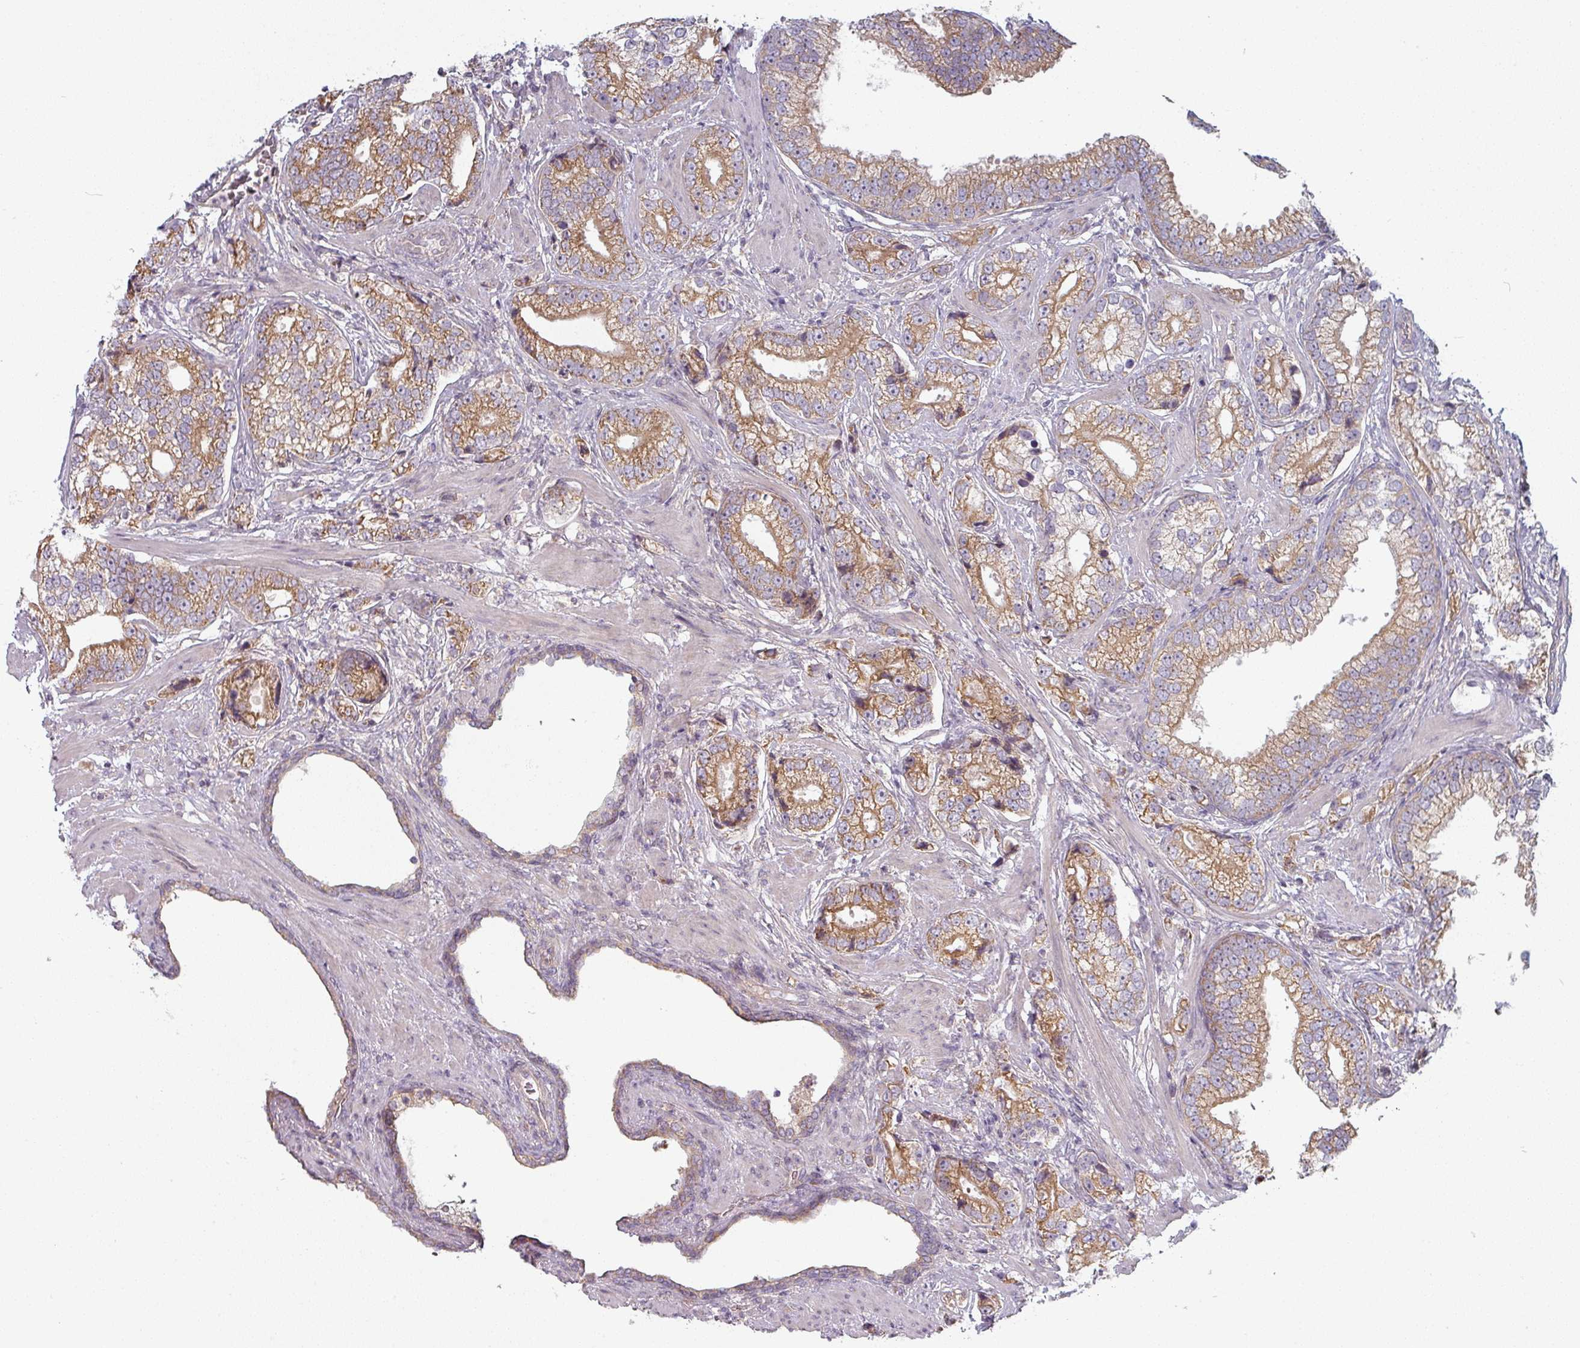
{"staining": {"intensity": "moderate", "quantity": ">75%", "location": "cytoplasmic/membranous"}, "tissue": "prostate cancer", "cell_type": "Tumor cells", "image_type": "cancer", "snomed": [{"axis": "morphology", "description": "Adenocarcinoma, High grade"}, {"axis": "topography", "description": "Prostate"}], "caption": "This is an image of immunohistochemistry (IHC) staining of prostate high-grade adenocarcinoma, which shows moderate positivity in the cytoplasmic/membranous of tumor cells.", "gene": "PLEKHJ1", "patient": {"sex": "male", "age": 75}}